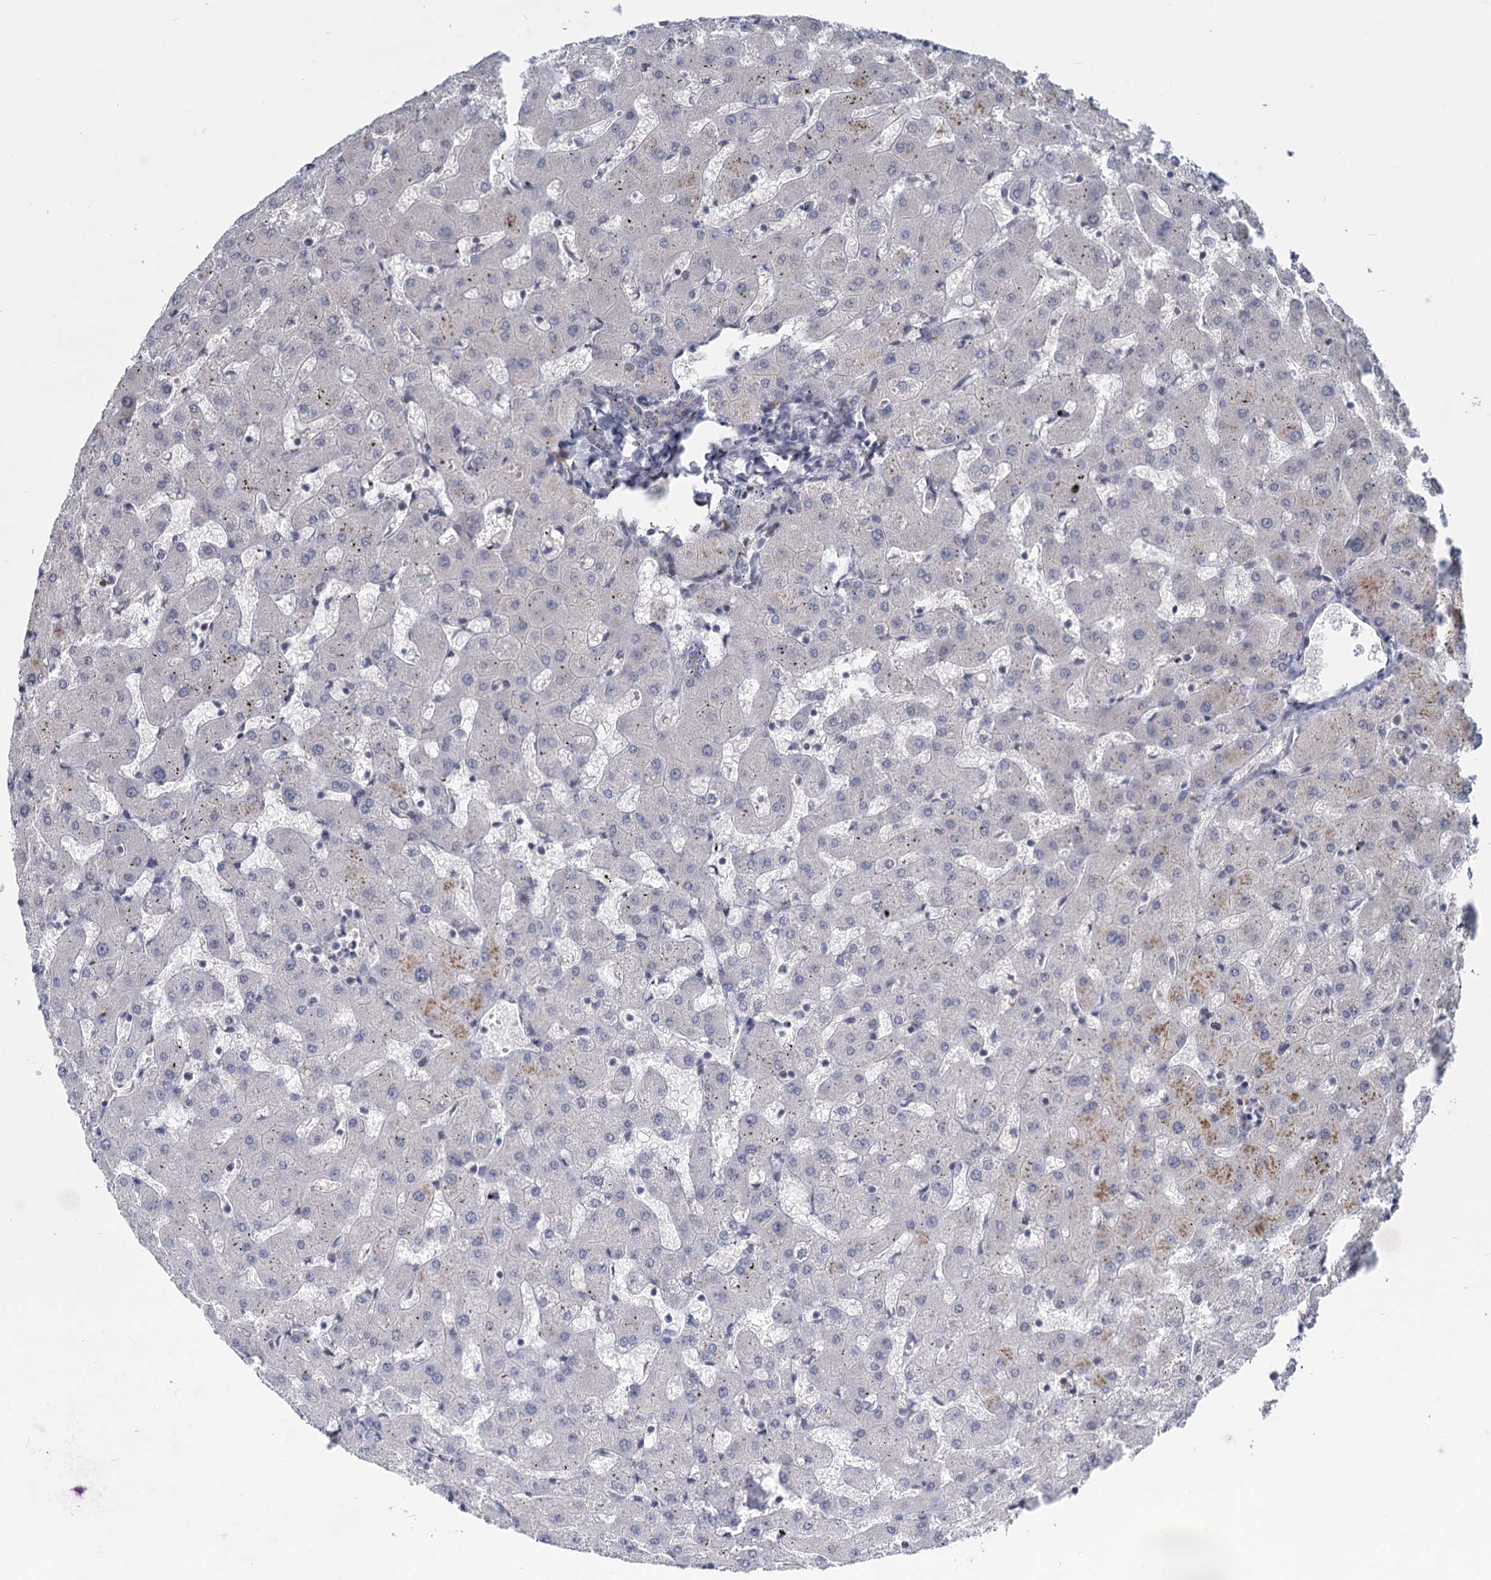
{"staining": {"intensity": "negative", "quantity": "none", "location": "none"}, "tissue": "liver", "cell_type": "Cholangiocytes", "image_type": "normal", "snomed": [{"axis": "morphology", "description": "Normal tissue, NOS"}, {"axis": "topography", "description": "Liver"}], "caption": "Liver was stained to show a protein in brown. There is no significant positivity in cholangiocytes. (DAB (3,3'-diaminobenzidine) immunohistochemistry visualized using brightfield microscopy, high magnification).", "gene": "STAP1", "patient": {"sex": "female", "age": 63}}